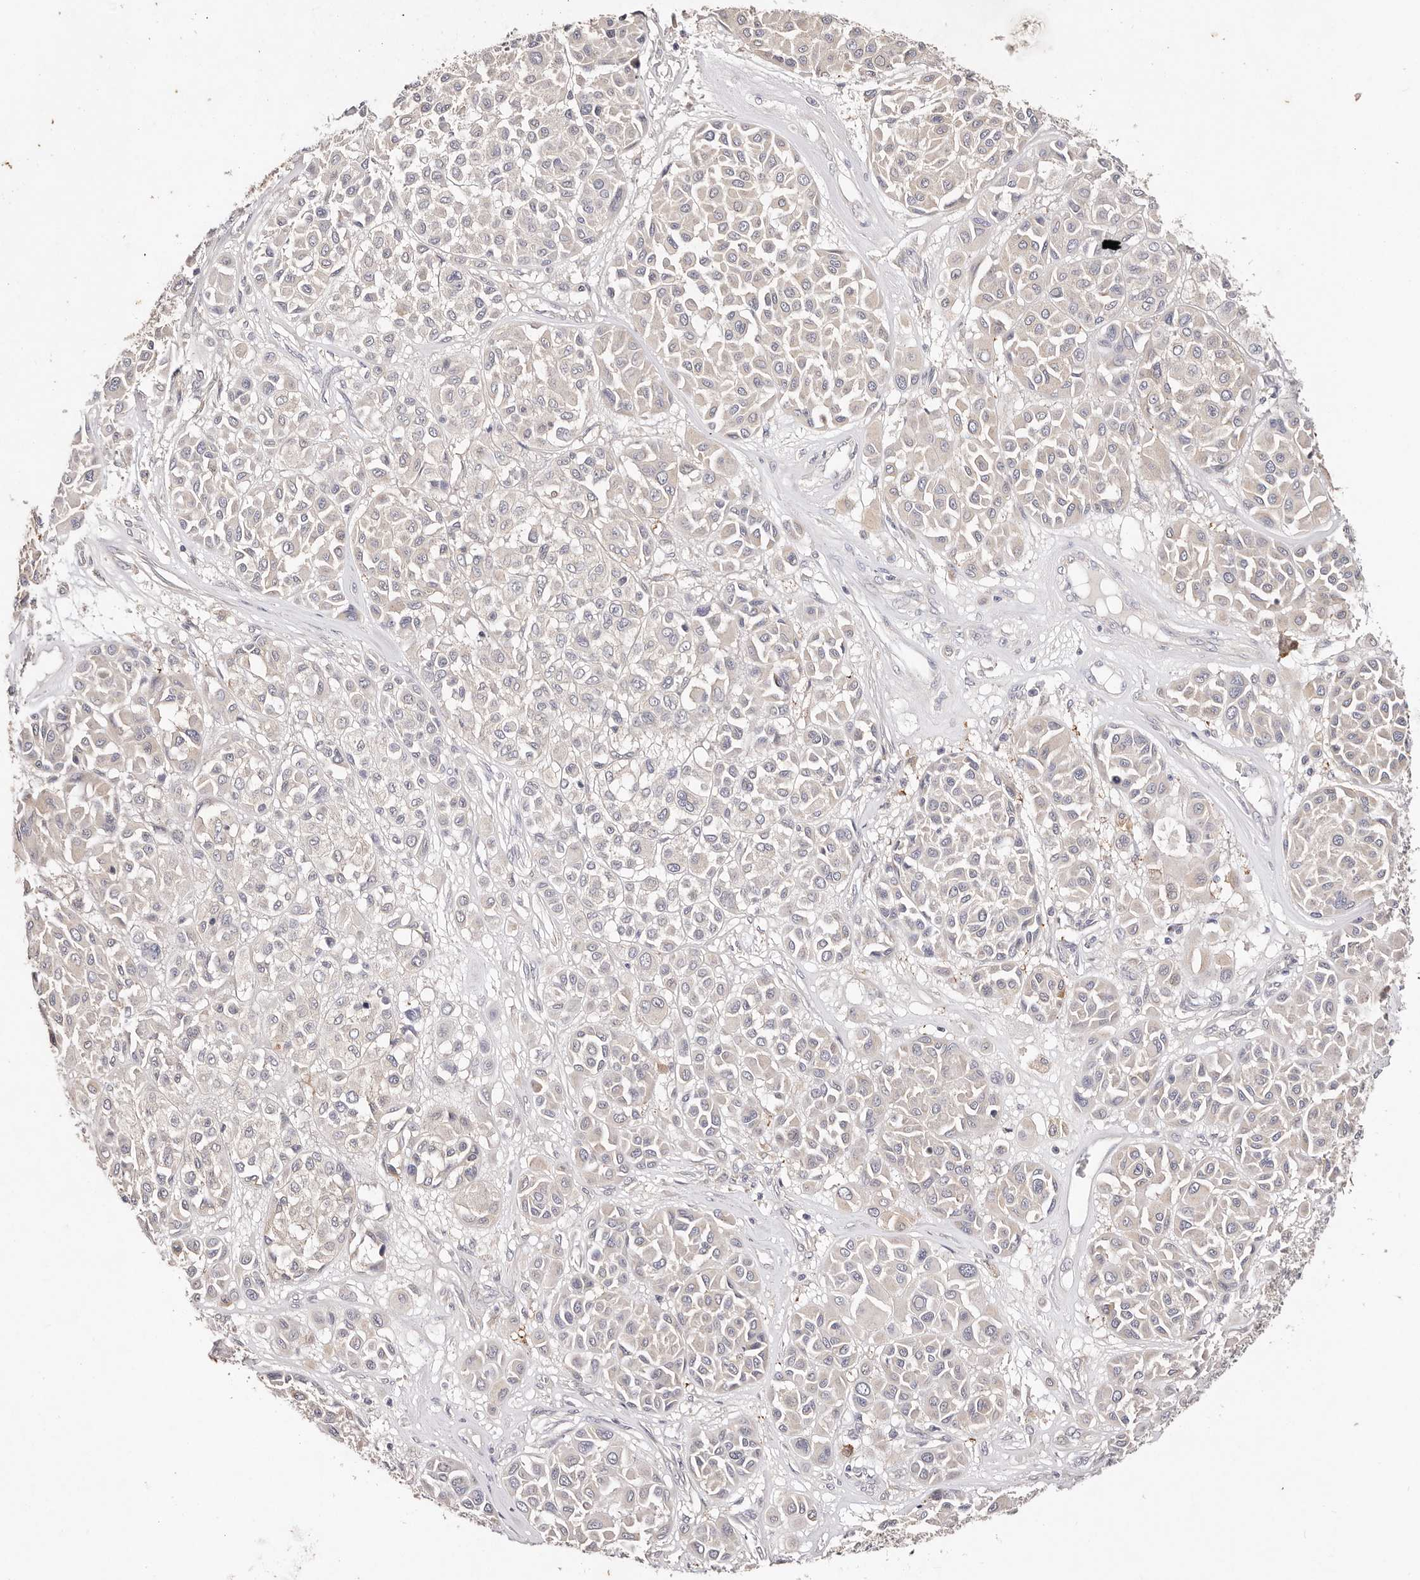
{"staining": {"intensity": "negative", "quantity": "none", "location": "none"}, "tissue": "melanoma", "cell_type": "Tumor cells", "image_type": "cancer", "snomed": [{"axis": "morphology", "description": "Malignant melanoma, Metastatic site"}, {"axis": "topography", "description": "Soft tissue"}], "caption": "DAB (3,3'-diaminobenzidine) immunohistochemical staining of melanoma demonstrates no significant positivity in tumor cells.", "gene": "VIPAS39", "patient": {"sex": "male", "age": 41}}